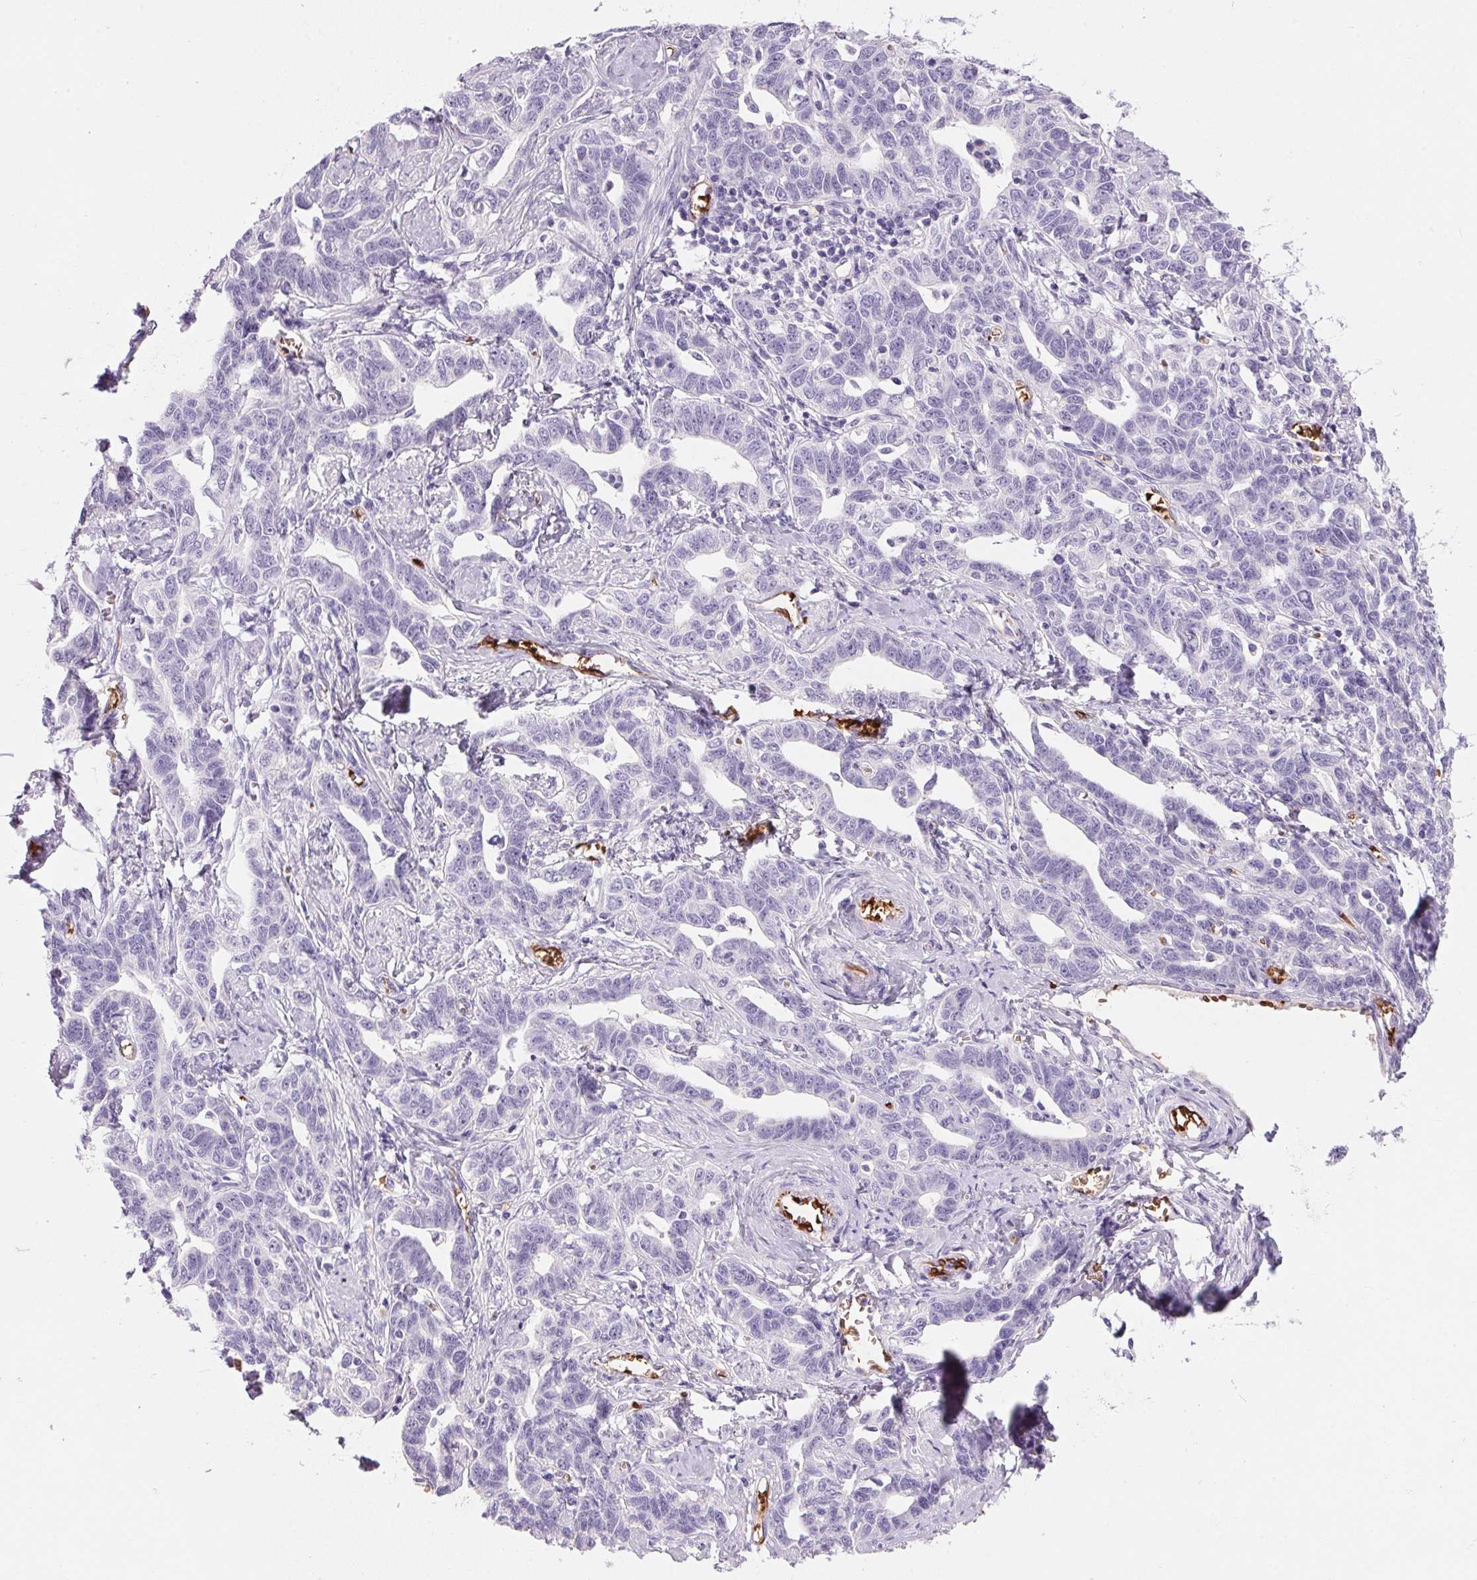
{"staining": {"intensity": "negative", "quantity": "none", "location": "none"}, "tissue": "ovarian cancer", "cell_type": "Tumor cells", "image_type": "cancer", "snomed": [{"axis": "morphology", "description": "Cystadenocarcinoma, serous, NOS"}, {"axis": "topography", "description": "Ovary"}], "caption": "This image is of serous cystadenocarcinoma (ovarian) stained with IHC to label a protein in brown with the nuclei are counter-stained blue. There is no positivity in tumor cells.", "gene": "HBQ1", "patient": {"sex": "female", "age": 69}}